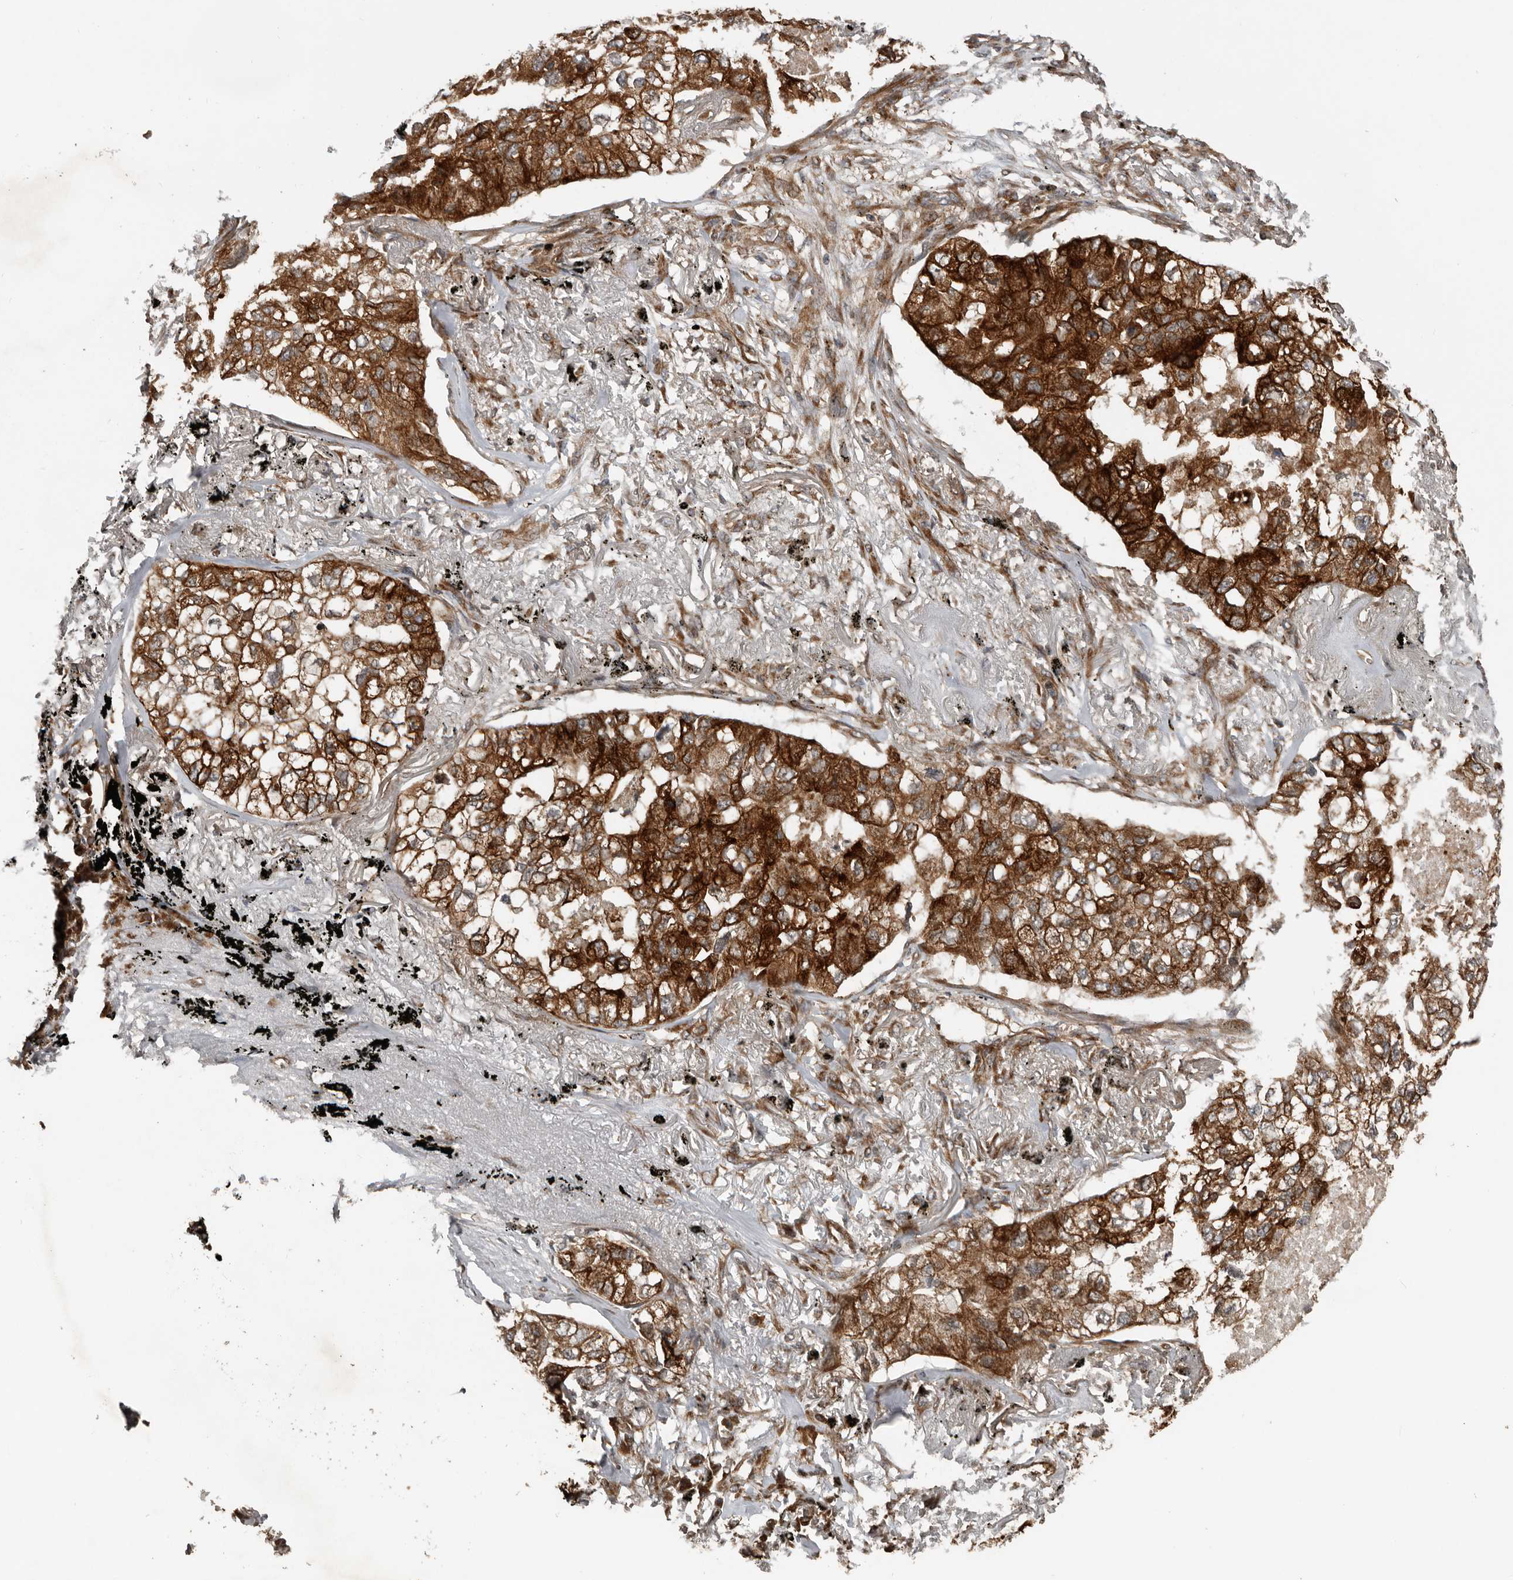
{"staining": {"intensity": "strong", "quantity": ">75%", "location": "cytoplasmic/membranous"}, "tissue": "lung cancer", "cell_type": "Tumor cells", "image_type": "cancer", "snomed": [{"axis": "morphology", "description": "Adenocarcinoma, NOS"}, {"axis": "topography", "description": "Lung"}], "caption": "A brown stain highlights strong cytoplasmic/membranous staining of a protein in lung cancer (adenocarcinoma) tumor cells.", "gene": "CCDC190", "patient": {"sex": "male", "age": 65}}